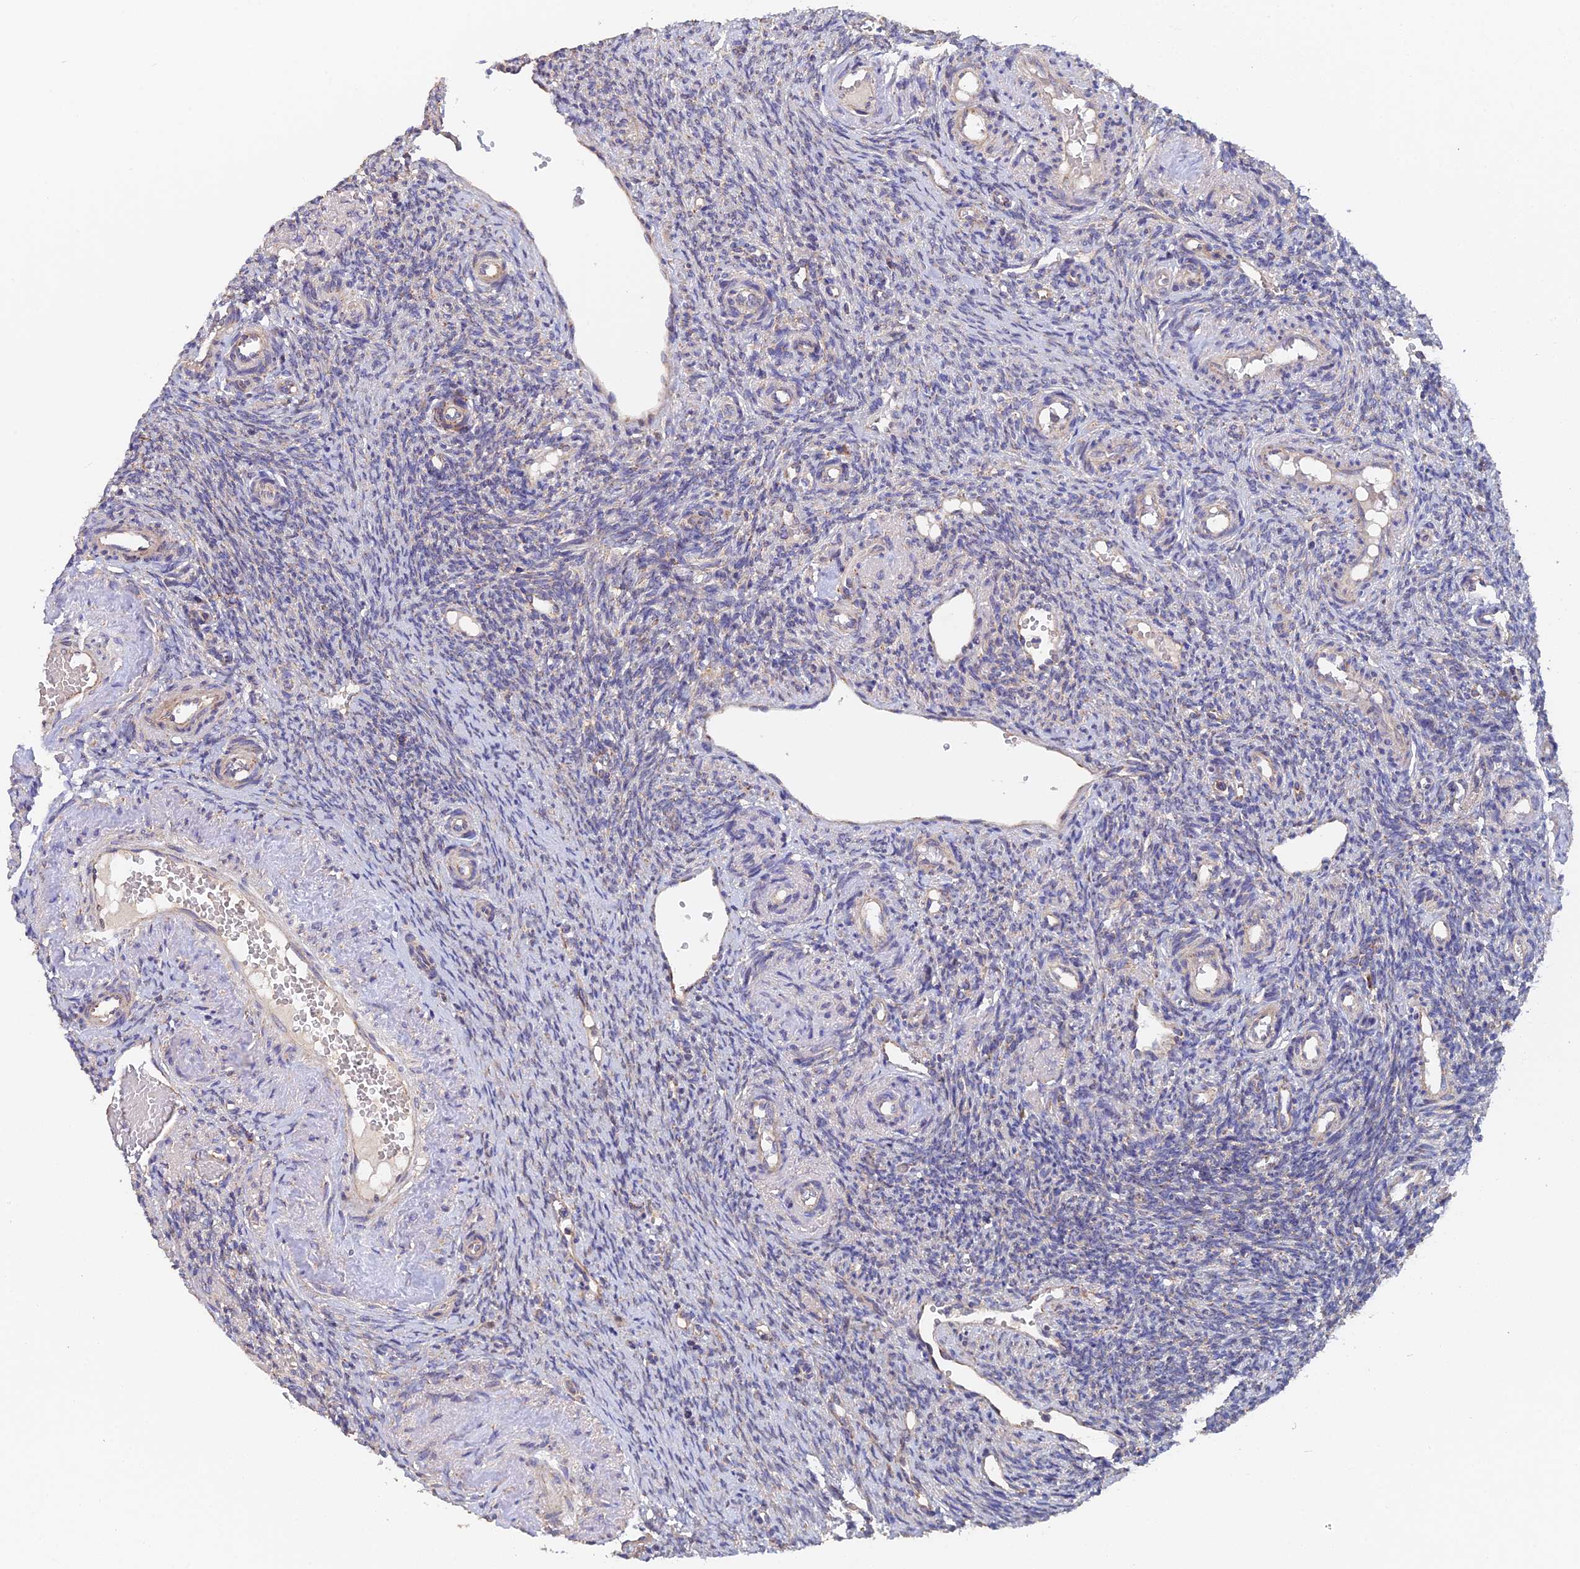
{"staining": {"intensity": "moderate", "quantity": "25%-75%", "location": "cytoplasmic/membranous"}, "tissue": "ovary", "cell_type": "Ovarian stroma cells", "image_type": "normal", "snomed": [{"axis": "morphology", "description": "Normal tissue, NOS"}, {"axis": "topography", "description": "Ovary"}], "caption": "An image of human ovary stained for a protein exhibits moderate cytoplasmic/membranous brown staining in ovarian stroma cells. (DAB (3,3'-diaminobenzidine) IHC, brown staining for protein, blue staining for nuclei).", "gene": "ECSIT", "patient": {"sex": "female", "age": 41}}